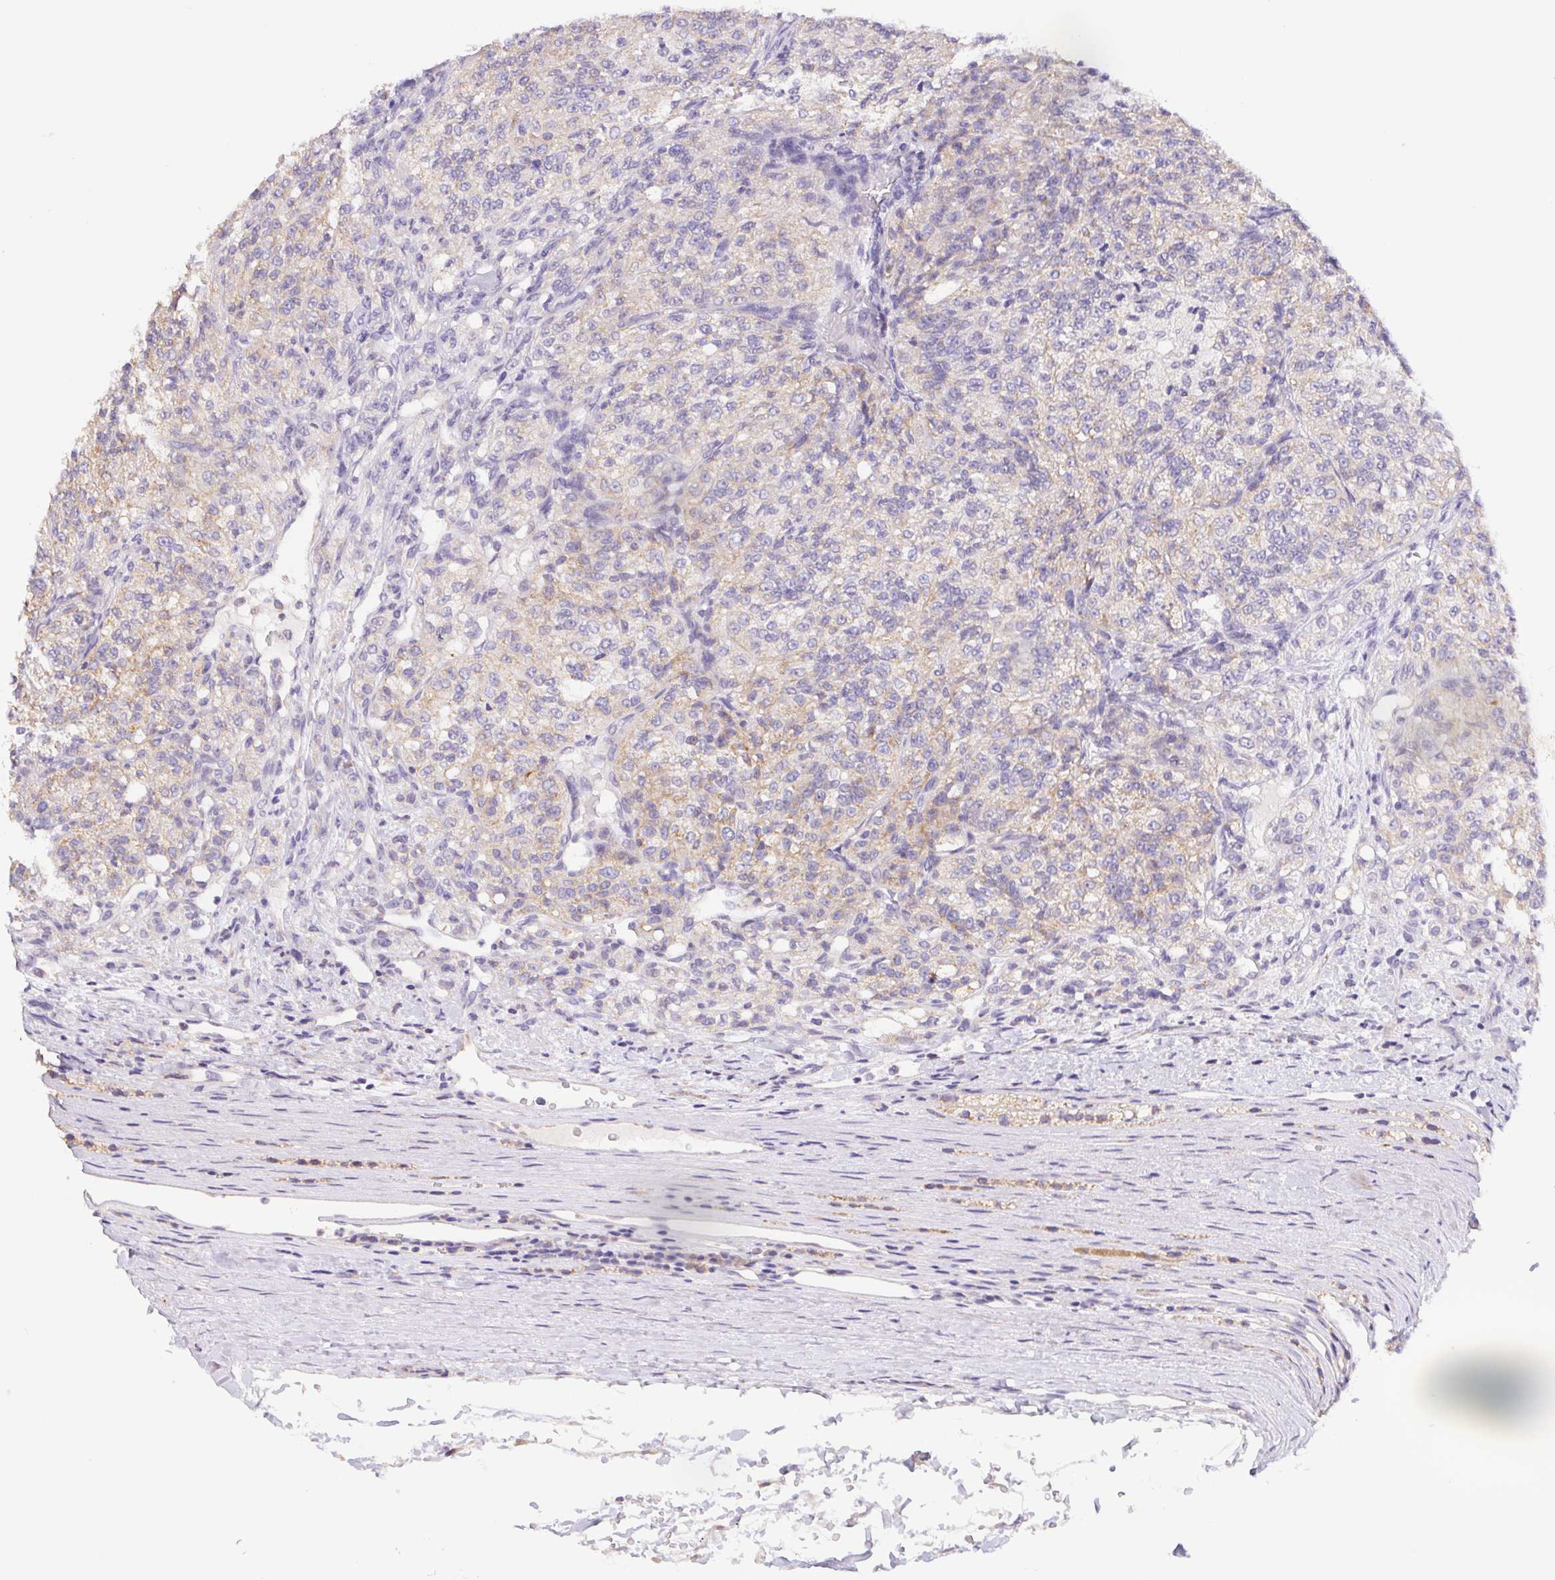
{"staining": {"intensity": "weak", "quantity": "25%-75%", "location": "cytoplasmic/membranous"}, "tissue": "renal cancer", "cell_type": "Tumor cells", "image_type": "cancer", "snomed": [{"axis": "morphology", "description": "Adenocarcinoma, NOS"}, {"axis": "topography", "description": "Kidney"}], "caption": "Immunohistochemistry (IHC) photomicrograph of neoplastic tissue: renal cancer (adenocarcinoma) stained using immunohistochemistry (IHC) reveals low levels of weak protein expression localized specifically in the cytoplasmic/membranous of tumor cells, appearing as a cytoplasmic/membranous brown color.", "gene": "FKBP6", "patient": {"sex": "female", "age": 63}}